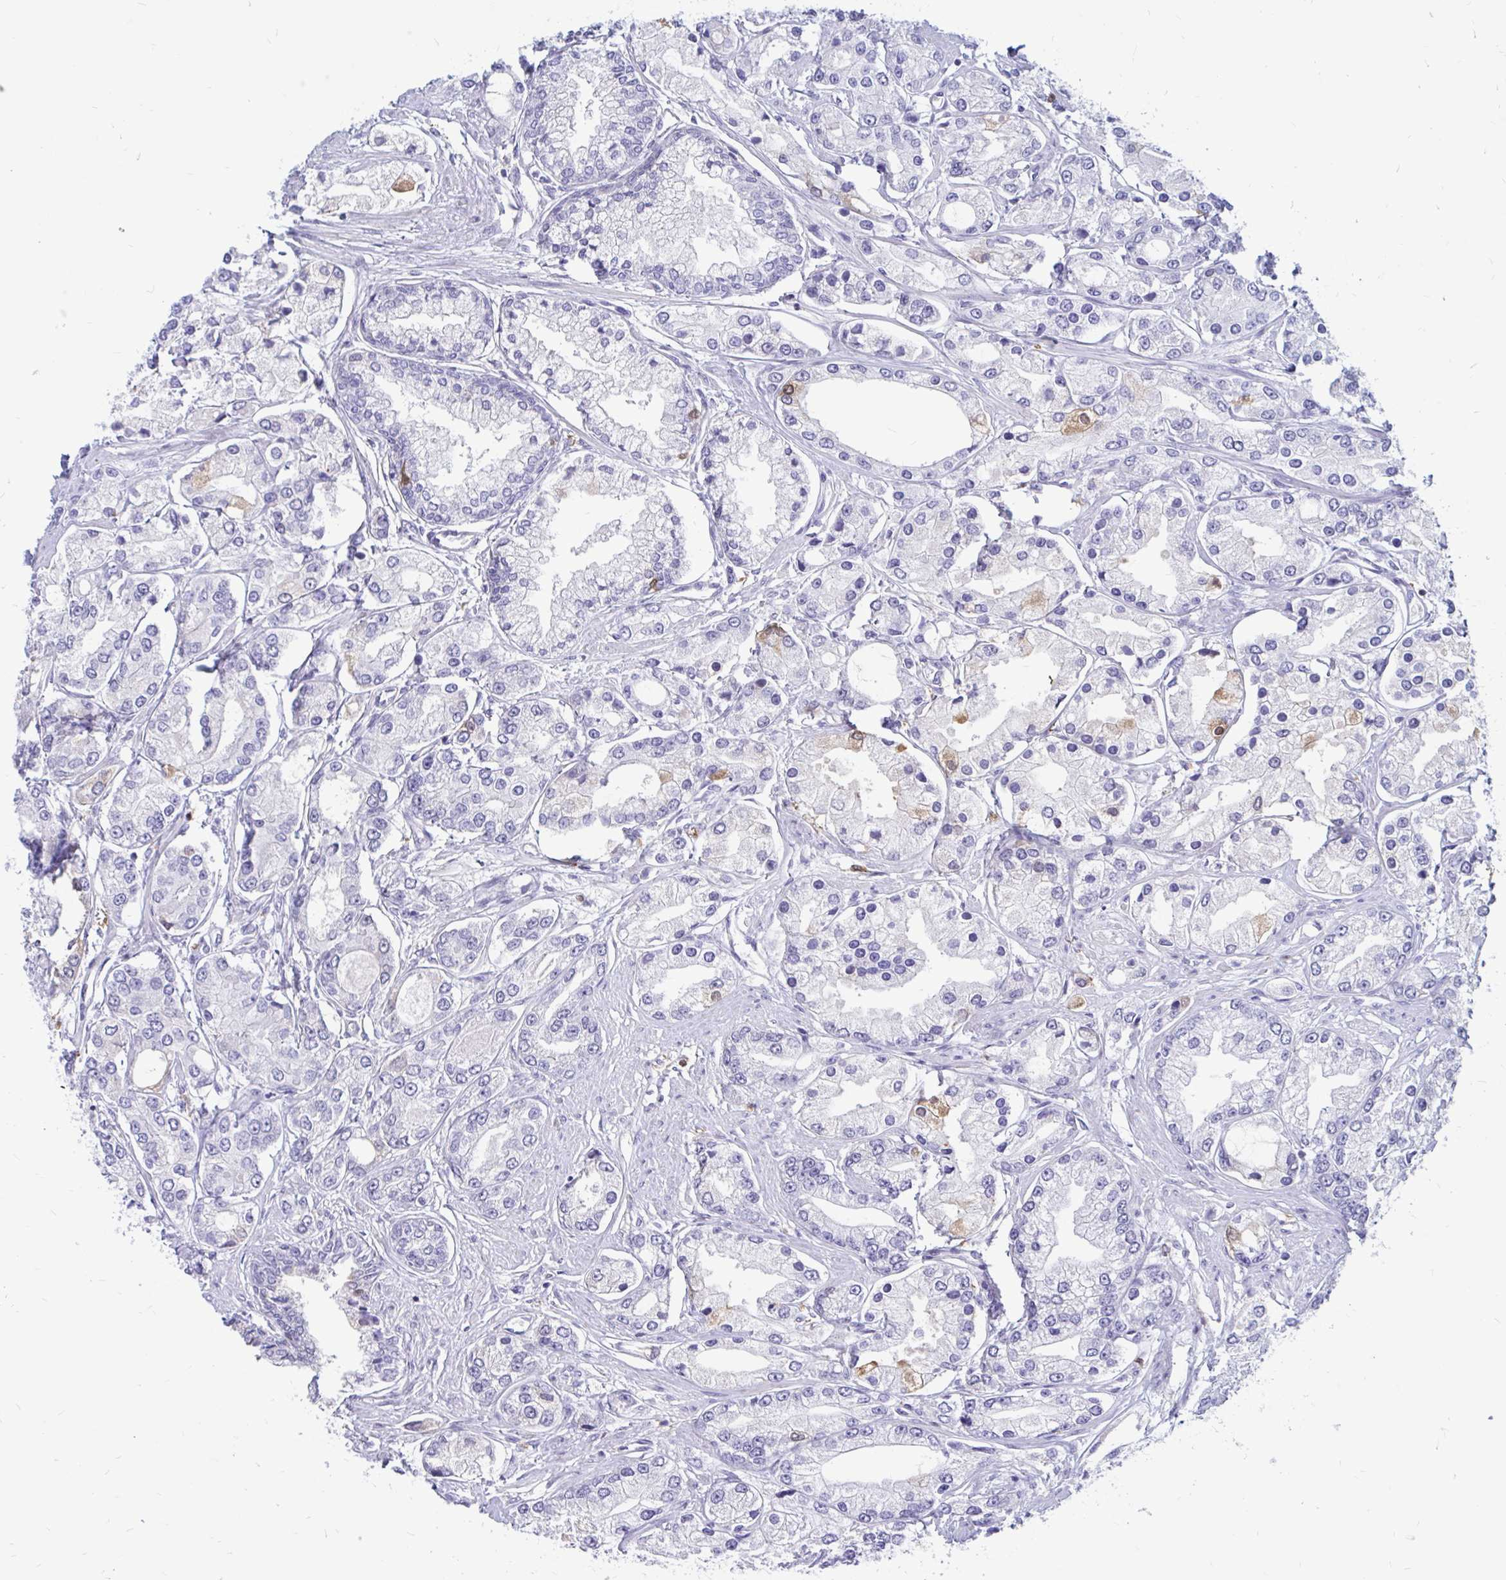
{"staining": {"intensity": "negative", "quantity": "none", "location": "none"}, "tissue": "prostate cancer", "cell_type": "Tumor cells", "image_type": "cancer", "snomed": [{"axis": "morphology", "description": "Adenocarcinoma, High grade"}, {"axis": "topography", "description": "Prostate"}], "caption": "Adenocarcinoma (high-grade) (prostate) stained for a protein using immunohistochemistry displays no staining tumor cells.", "gene": "IGSF5", "patient": {"sex": "male", "age": 66}}